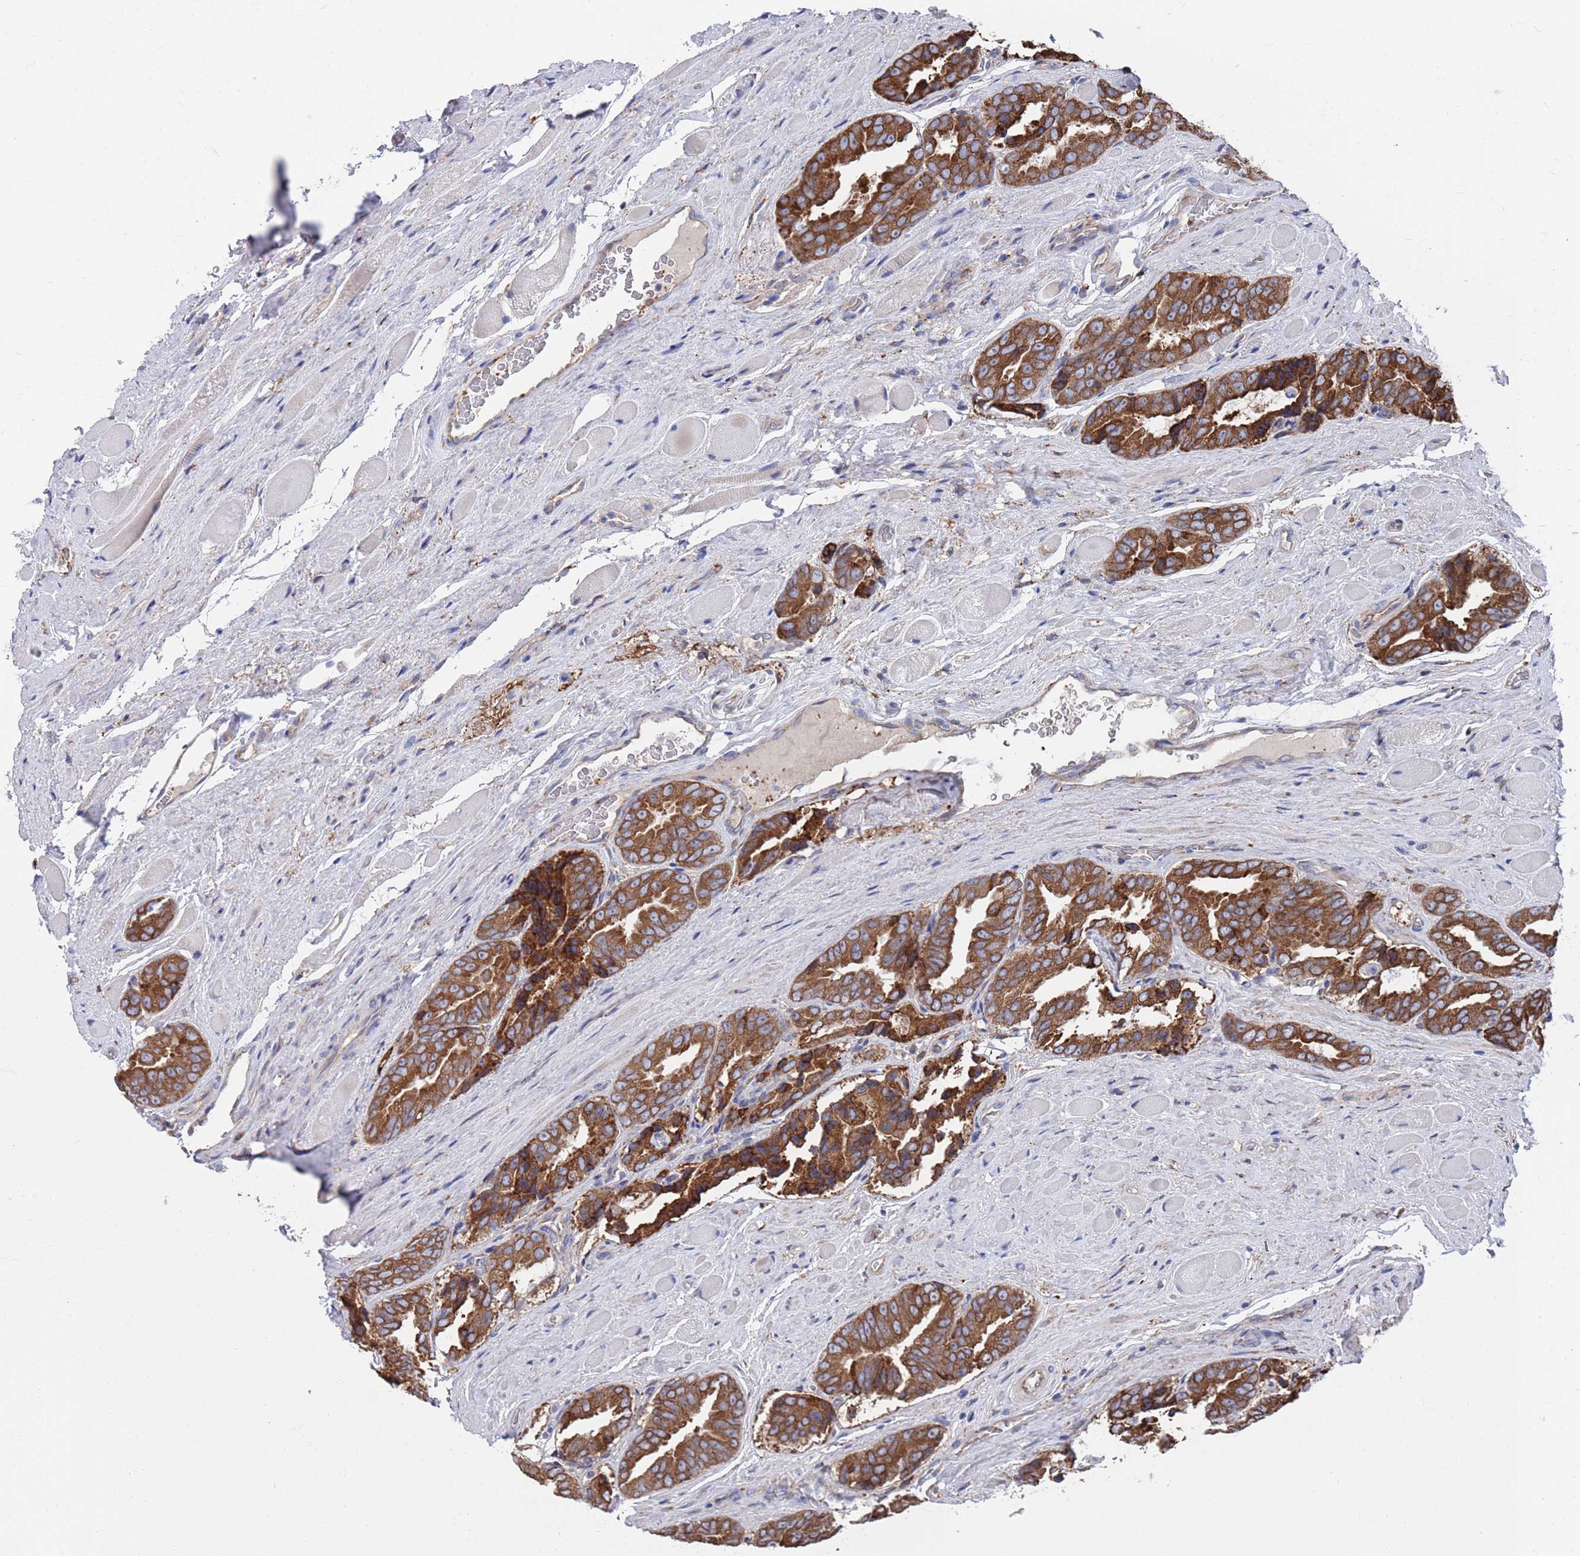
{"staining": {"intensity": "strong", "quantity": ">75%", "location": "cytoplasmic/membranous"}, "tissue": "prostate cancer", "cell_type": "Tumor cells", "image_type": "cancer", "snomed": [{"axis": "morphology", "description": "Adenocarcinoma, High grade"}, {"axis": "topography", "description": "Prostate"}], "caption": "DAB immunohistochemical staining of human prostate high-grade adenocarcinoma exhibits strong cytoplasmic/membranous protein positivity in about >75% of tumor cells.", "gene": "GID8", "patient": {"sex": "male", "age": 72}}